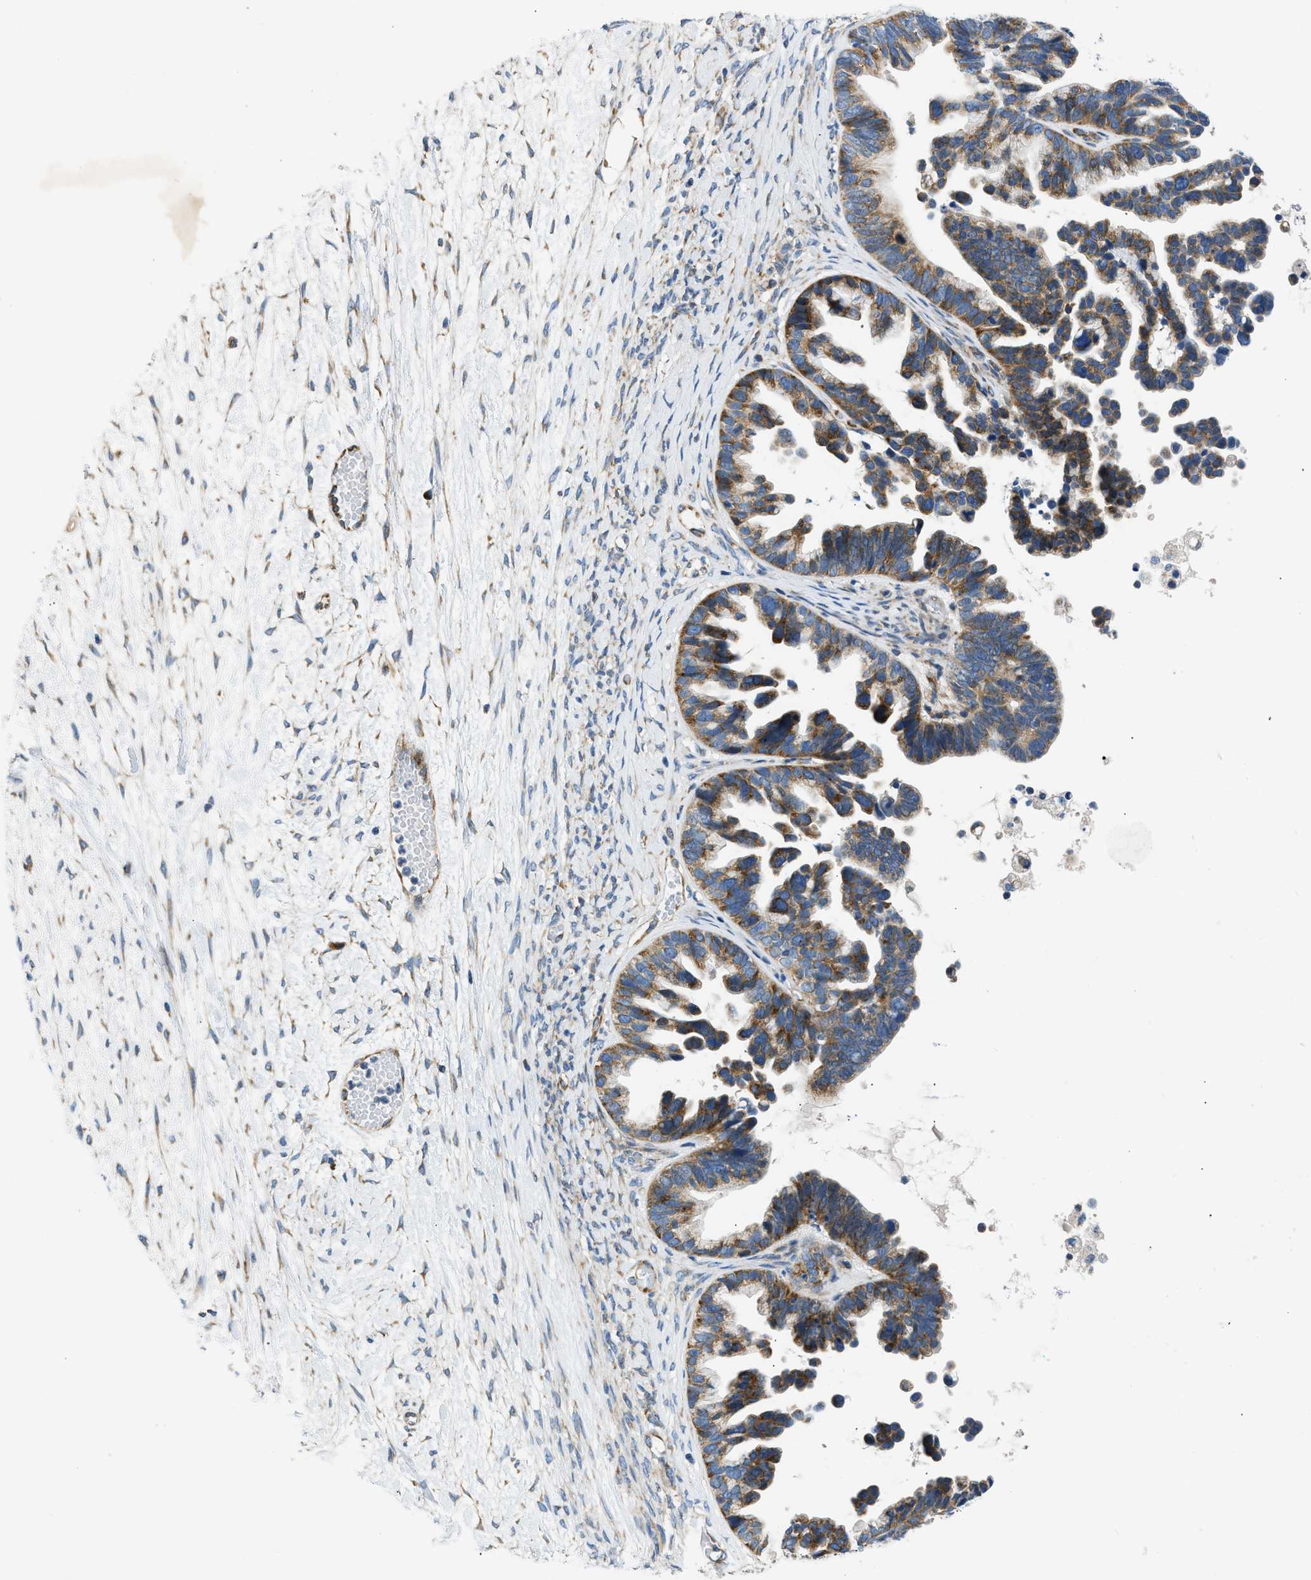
{"staining": {"intensity": "moderate", "quantity": ">75%", "location": "cytoplasmic/membranous"}, "tissue": "ovarian cancer", "cell_type": "Tumor cells", "image_type": "cancer", "snomed": [{"axis": "morphology", "description": "Cystadenocarcinoma, serous, NOS"}, {"axis": "topography", "description": "Ovary"}], "caption": "Tumor cells reveal medium levels of moderate cytoplasmic/membranous positivity in approximately >75% of cells in ovarian cancer. Immunohistochemistry stains the protein in brown and the nuclei are stained blue.", "gene": "CAMKK2", "patient": {"sex": "female", "age": 56}}